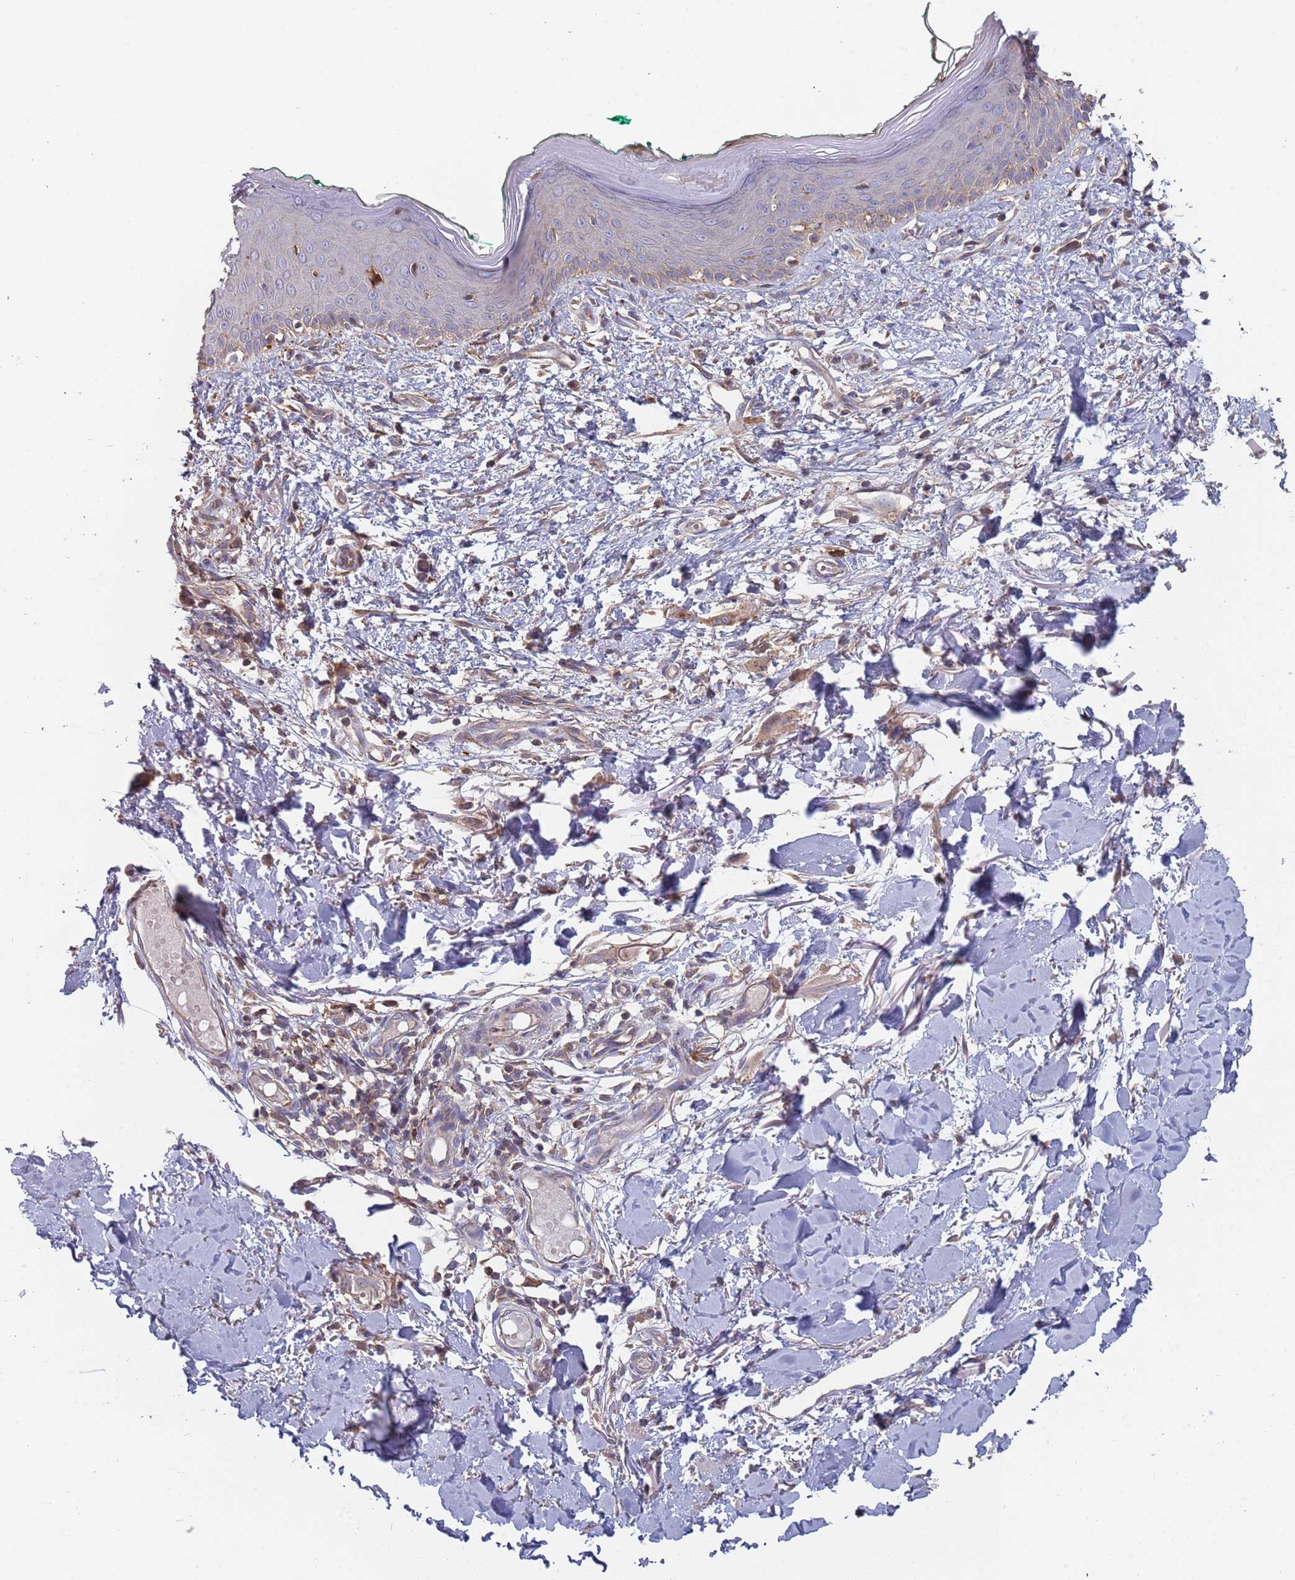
{"staining": {"intensity": "weak", "quantity": "<25%", "location": "cytoplasmic/membranous"}, "tissue": "skin", "cell_type": "Fibroblasts", "image_type": "normal", "snomed": [{"axis": "morphology", "description": "Normal tissue, NOS"}, {"axis": "morphology", "description": "Malignant melanoma, NOS"}, {"axis": "topography", "description": "Skin"}], "caption": "Histopathology image shows no protein staining in fibroblasts of normal skin. The staining was performed using DAB to visualize the protein expression in brown, while the nuclei were stained in blue with hematoxylin (Magnification: 20x).", "gene": "GDI1", "patient": {"sex": "male", "age": 62}}